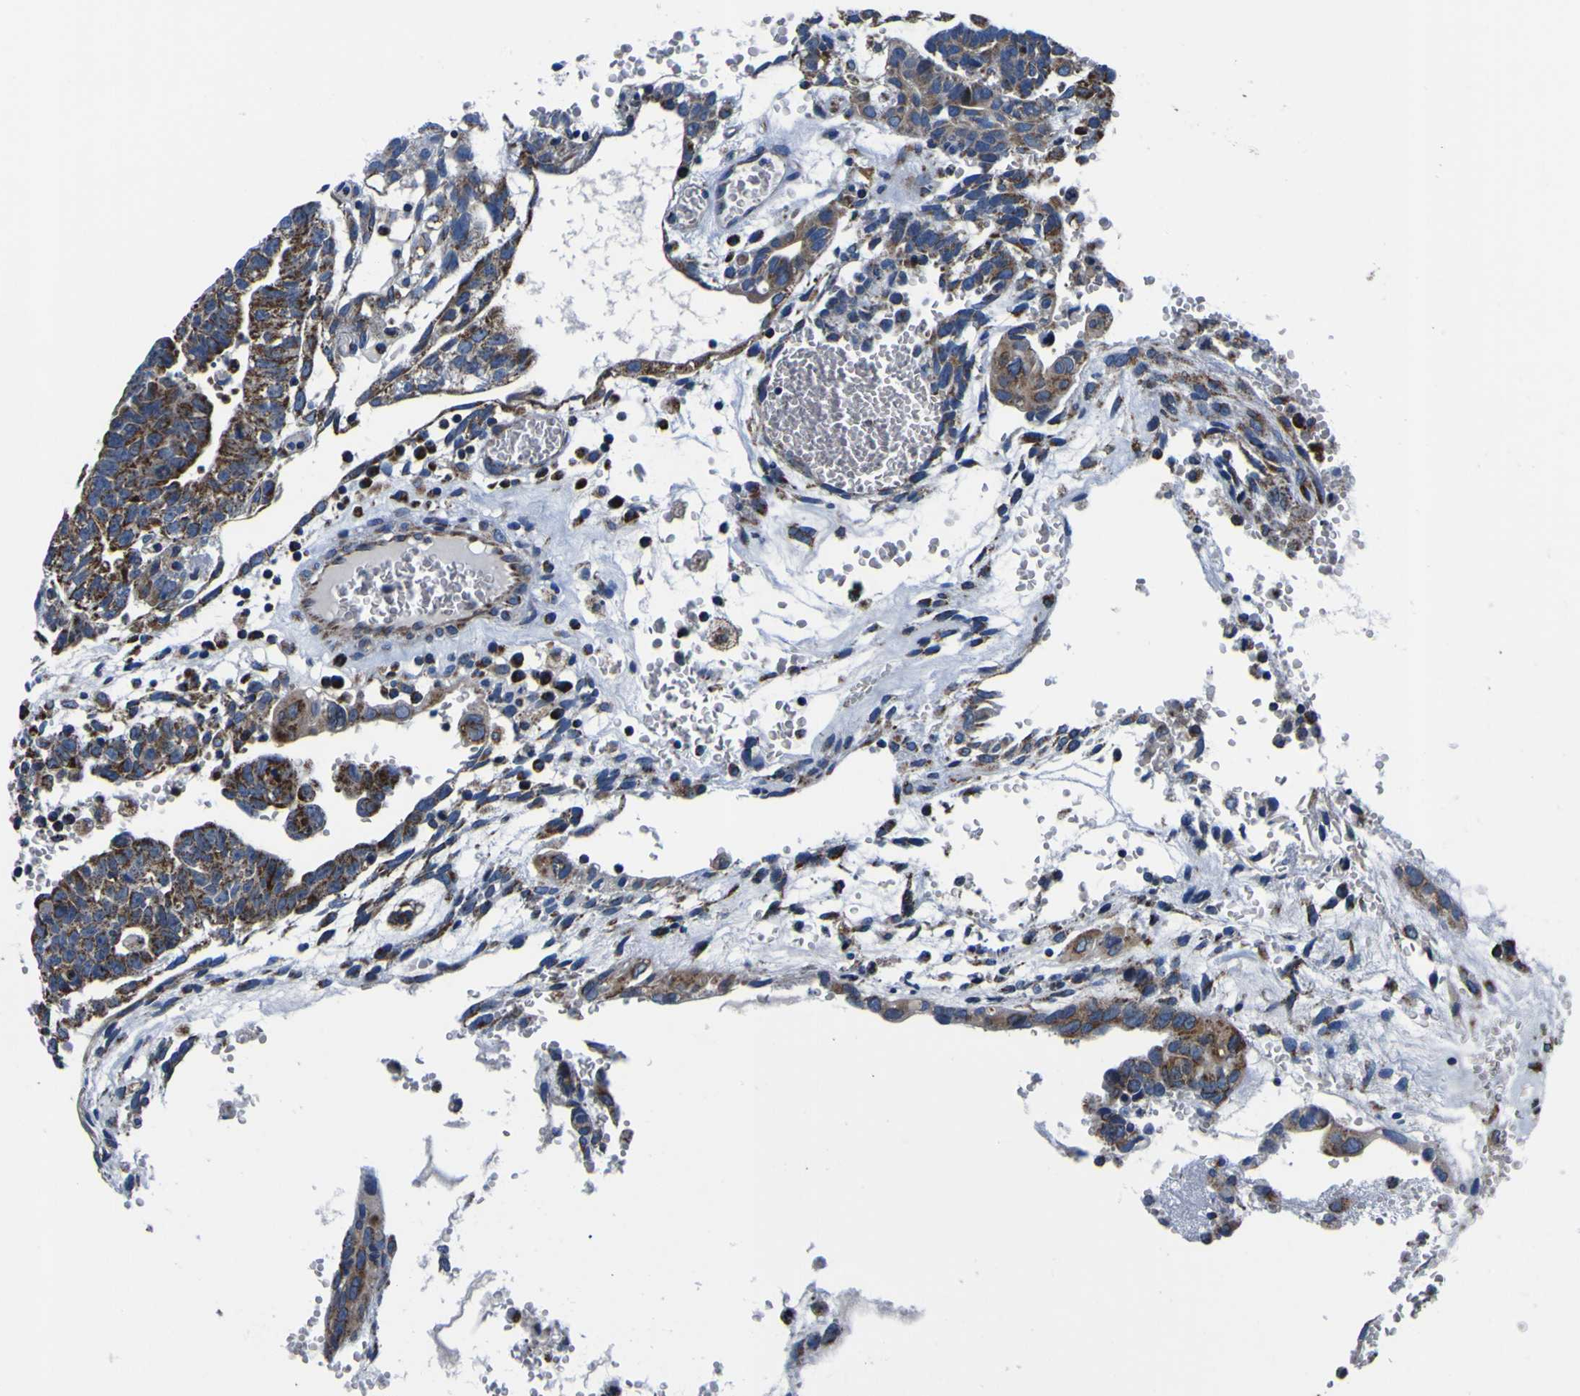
{"staining": {"intensity": "strong", "quantity": ">75%", "location": "cytoplasmic/membranous"}, "tissue": "testis cancer", "cell_type": "Tumor cells", "image_type": "cancer", "snomed": [{"axis": "morphology", "description": "Seminoma, NOS"}, {"axis": "morphology", "description": "Carcinoma, Embryonal, NOS"}, {"axis": "topography", "description": "Testis"}], "caption": "Immunohistochemical staining of human embryonal carcinoma (testis) exhibits high levels of strong cytoplasmic/membranous positivity in about >75% of tumor cells. (IHC, brightfield microscopy, high magnification).", "gene": "PTRH2", "patient": {"sex": "male", "age": 52}}